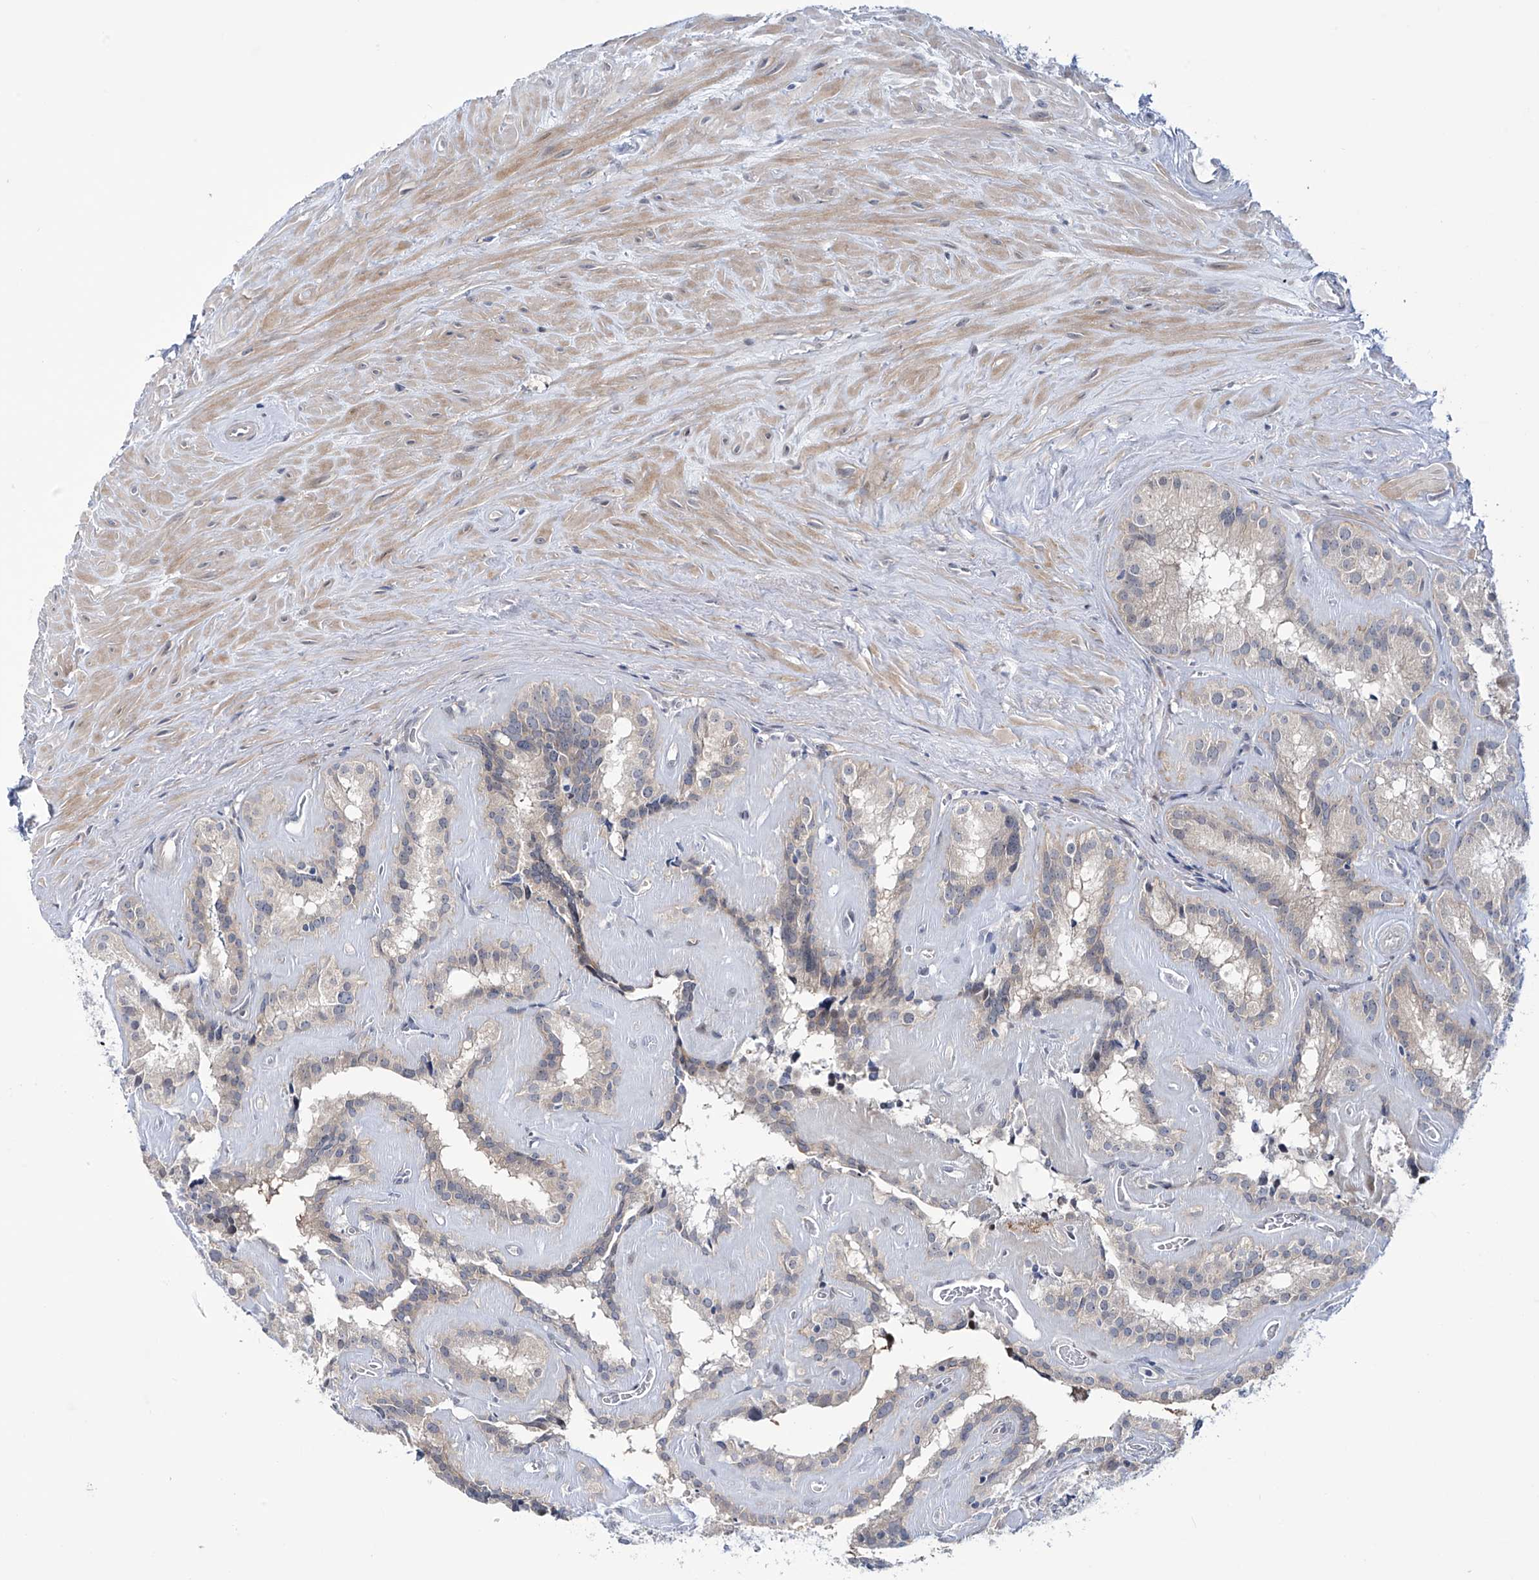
{"staining": {"intensity": "negative", "quantity": "none", "location": "none"}, "tissue": "seminal vesicle", "cell_type": "Glandular cells", "image_type": "normal", "snomed": [{"axis": "morphology", "description": "Normal tissue, NOS"}, {"axis": "topography", "description": "Prostate"}, {"axis": "topography", "description": "Seminal veicle"}], "caption": "Immunohistochemistry of benign seminal vesicle shows no expression in glandular cells. (Immunohistochemistry (ihc), brightfield microscopy, high magnification).", "gene": "TRIM60", "patient": {"sex": "male", "age": 59}}